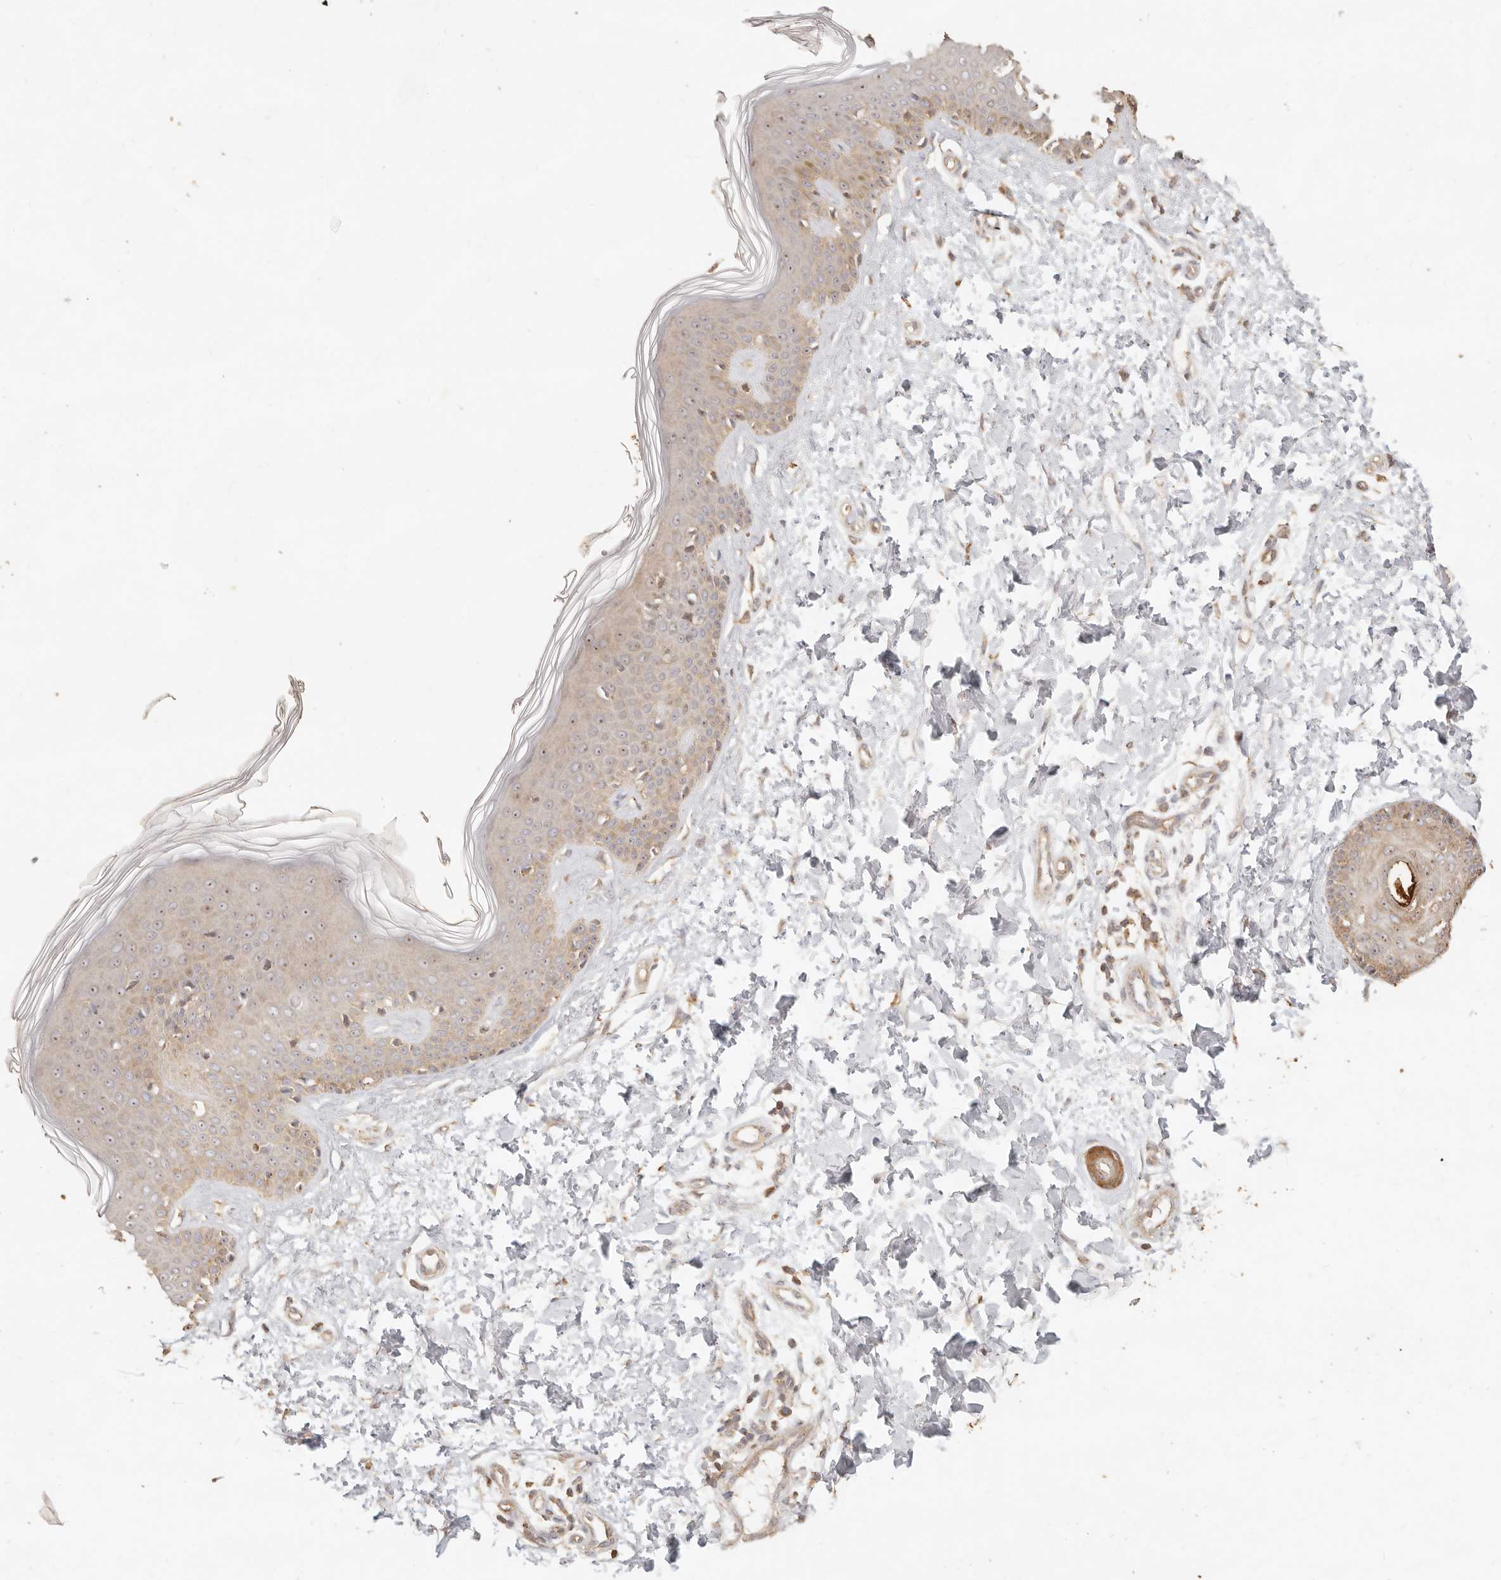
{"staining": {"intensity": "moderate", "quantity": ">75%", "location": "cytoplasmic/membranous"}, "tissue": "skin", "cell_type": "Fibroblasts", "image_type": "normal", "snomed": [{"axis": "morphology", "description": "Normal tissue, NOS"}, {"axis": "topography", "description": "Skin"}], "caption": "Unremarkable skin was stained to show a protein in brown. There is medium levels of moderate cytoplasmic/membranous staining in approximately >75% of fibroblasts. Immunohistochemistry stains the protein in brown and the nuclei are stained blue.", "gene": "PTPN22", "patient": {"sex": "male", "age": 37}}